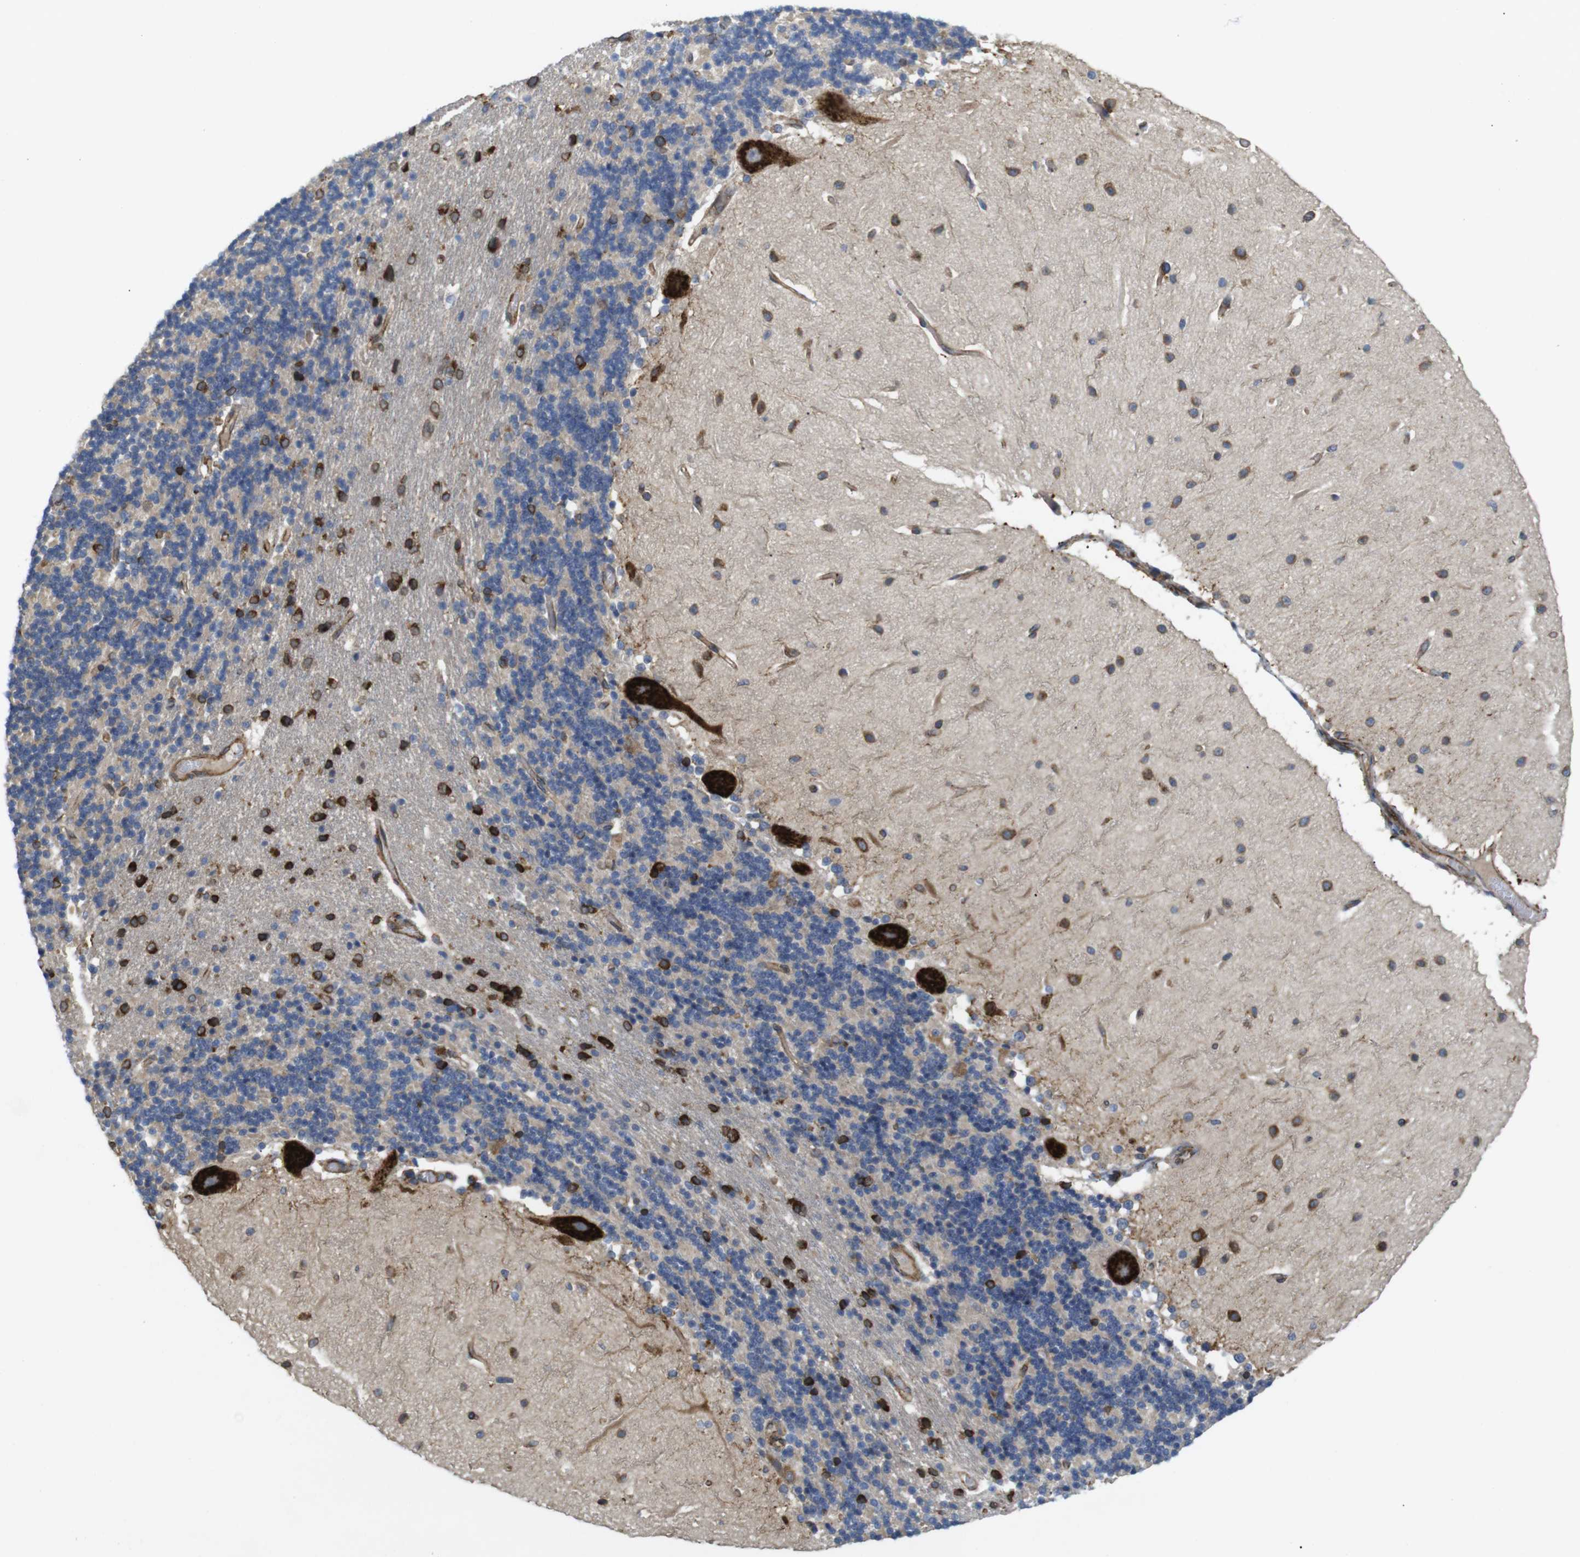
{"staining": {"intensity": "strong", "quantity": "<25%", "location": "cytoplasmic/membranous"}, "tissue": "cerebellum", "cell_type": "Cells in granular layer", "image_type": "normal", "snomed": [{"axis": "morphology", "description": "Normal tissue, NOS"}, {"axis": "topography", "description": "Cerebellum"}], "caption": "Immunohistochemical staining of normal cerebellum shows <25% levels of strong cytoplasmic/membranous protein positivity in approximately <25% of cells in granular layer. (Stains: DAB in brown, nuclei in blue, Microscopy: brightfield microscopy at high magnification).", "gene": "PCNX2", "patient": {"sex": "female", "age": 54}}